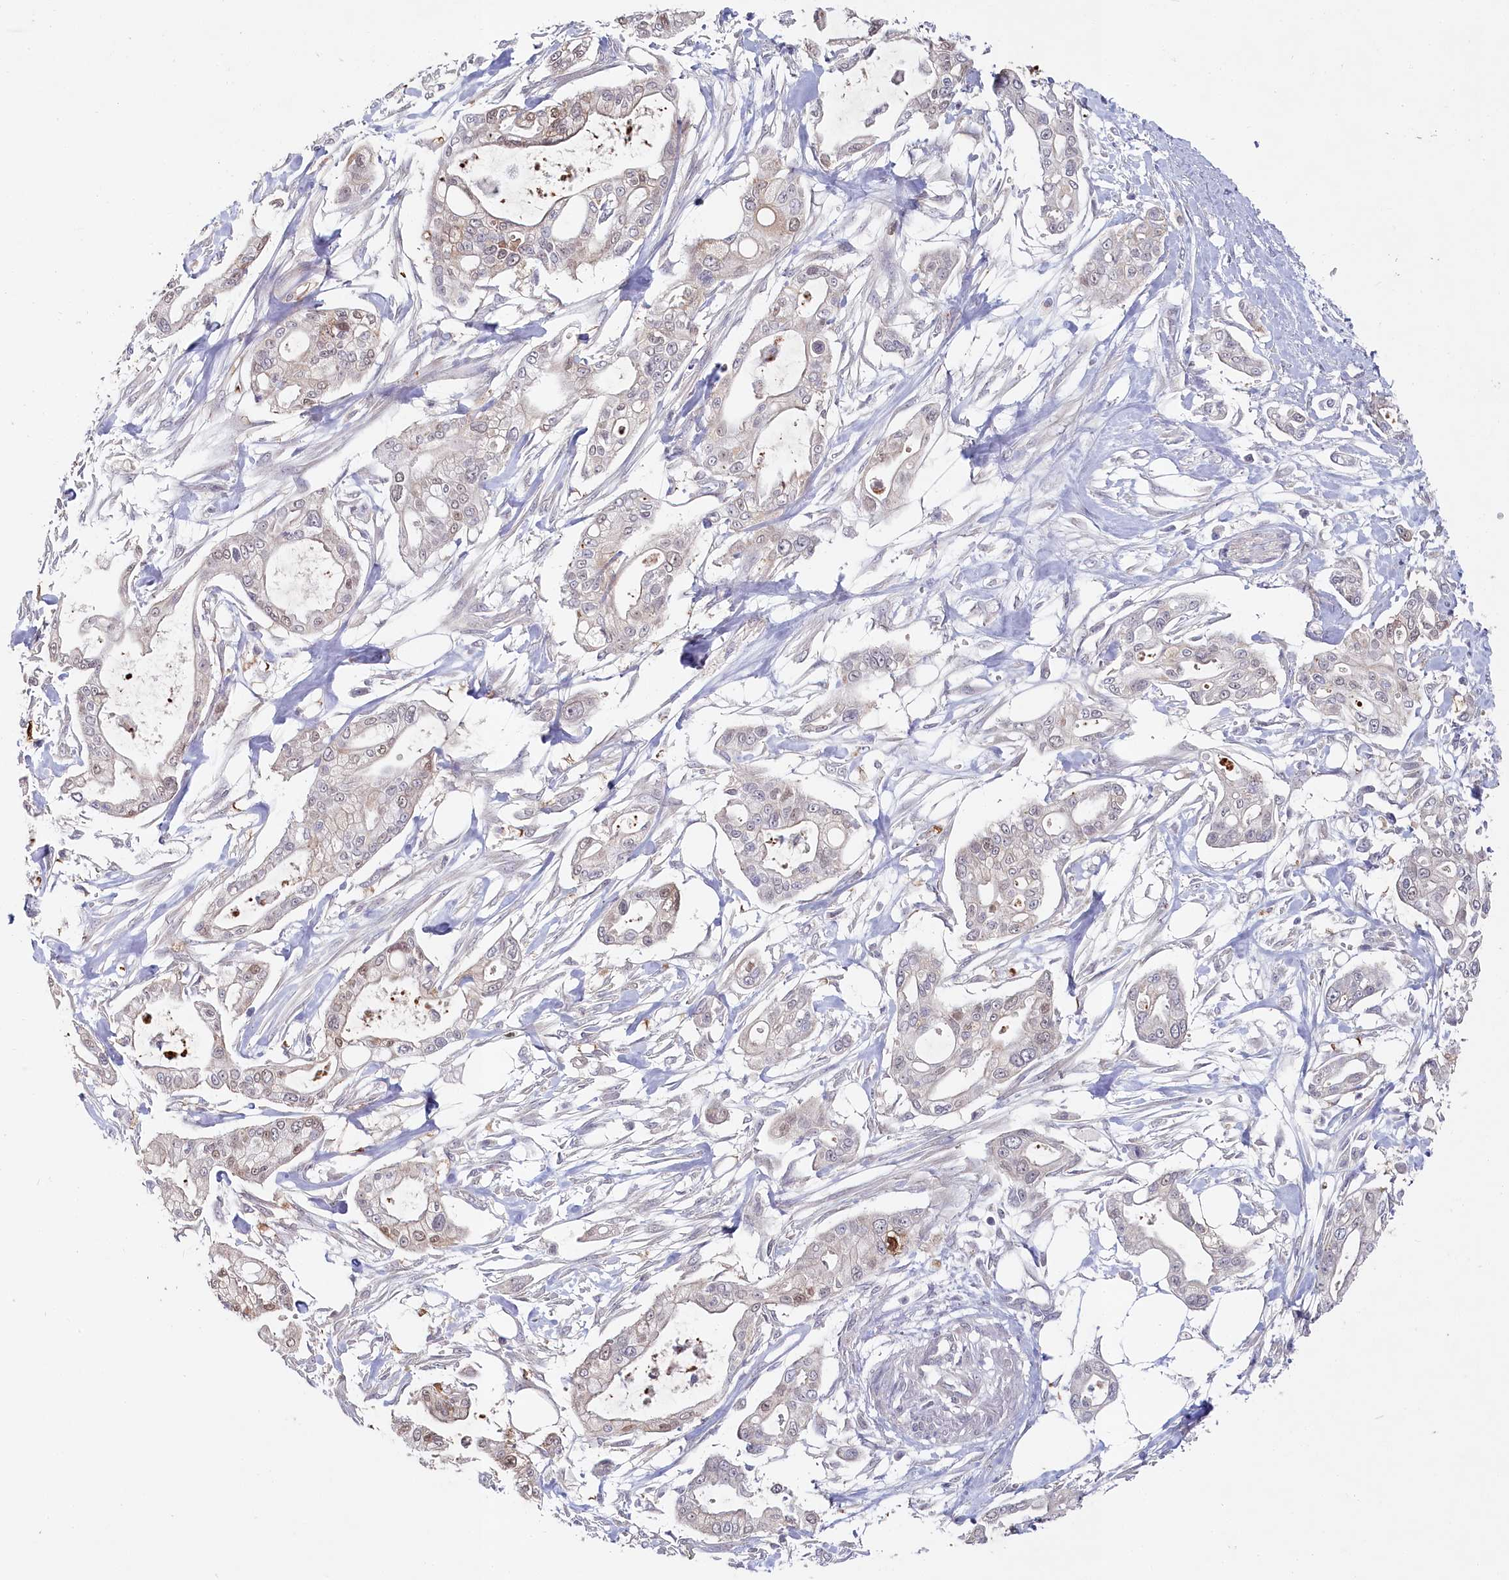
{"staining": {"intensity": "moderate", "quantity": "<25%", "location": "cytoplasmic/membranous,nuclear"}, "tissue": "pancreatic cancer", "cell_type": "Tumor cells", "image_type": "cancer", "snomed": [{"axis": "morphology", "description": "Adenocarcinoma, NOS"}, {"axis": "topography", "description": "Pancreas"}], "caption": "Immunohistochemistry (IHC) image of neoplastic tissue: pancreatic cancer stained using immunohistochemistry exhibits low levels of moderate protein expression localized specifically in the cytoplasmic/membranous and nuclear of tumor cells, appearing as a cytoplasmic/membranous and nuclear brown color.", "gene": "AAMDC", "patient": {"sex": "male", "age": 68}}